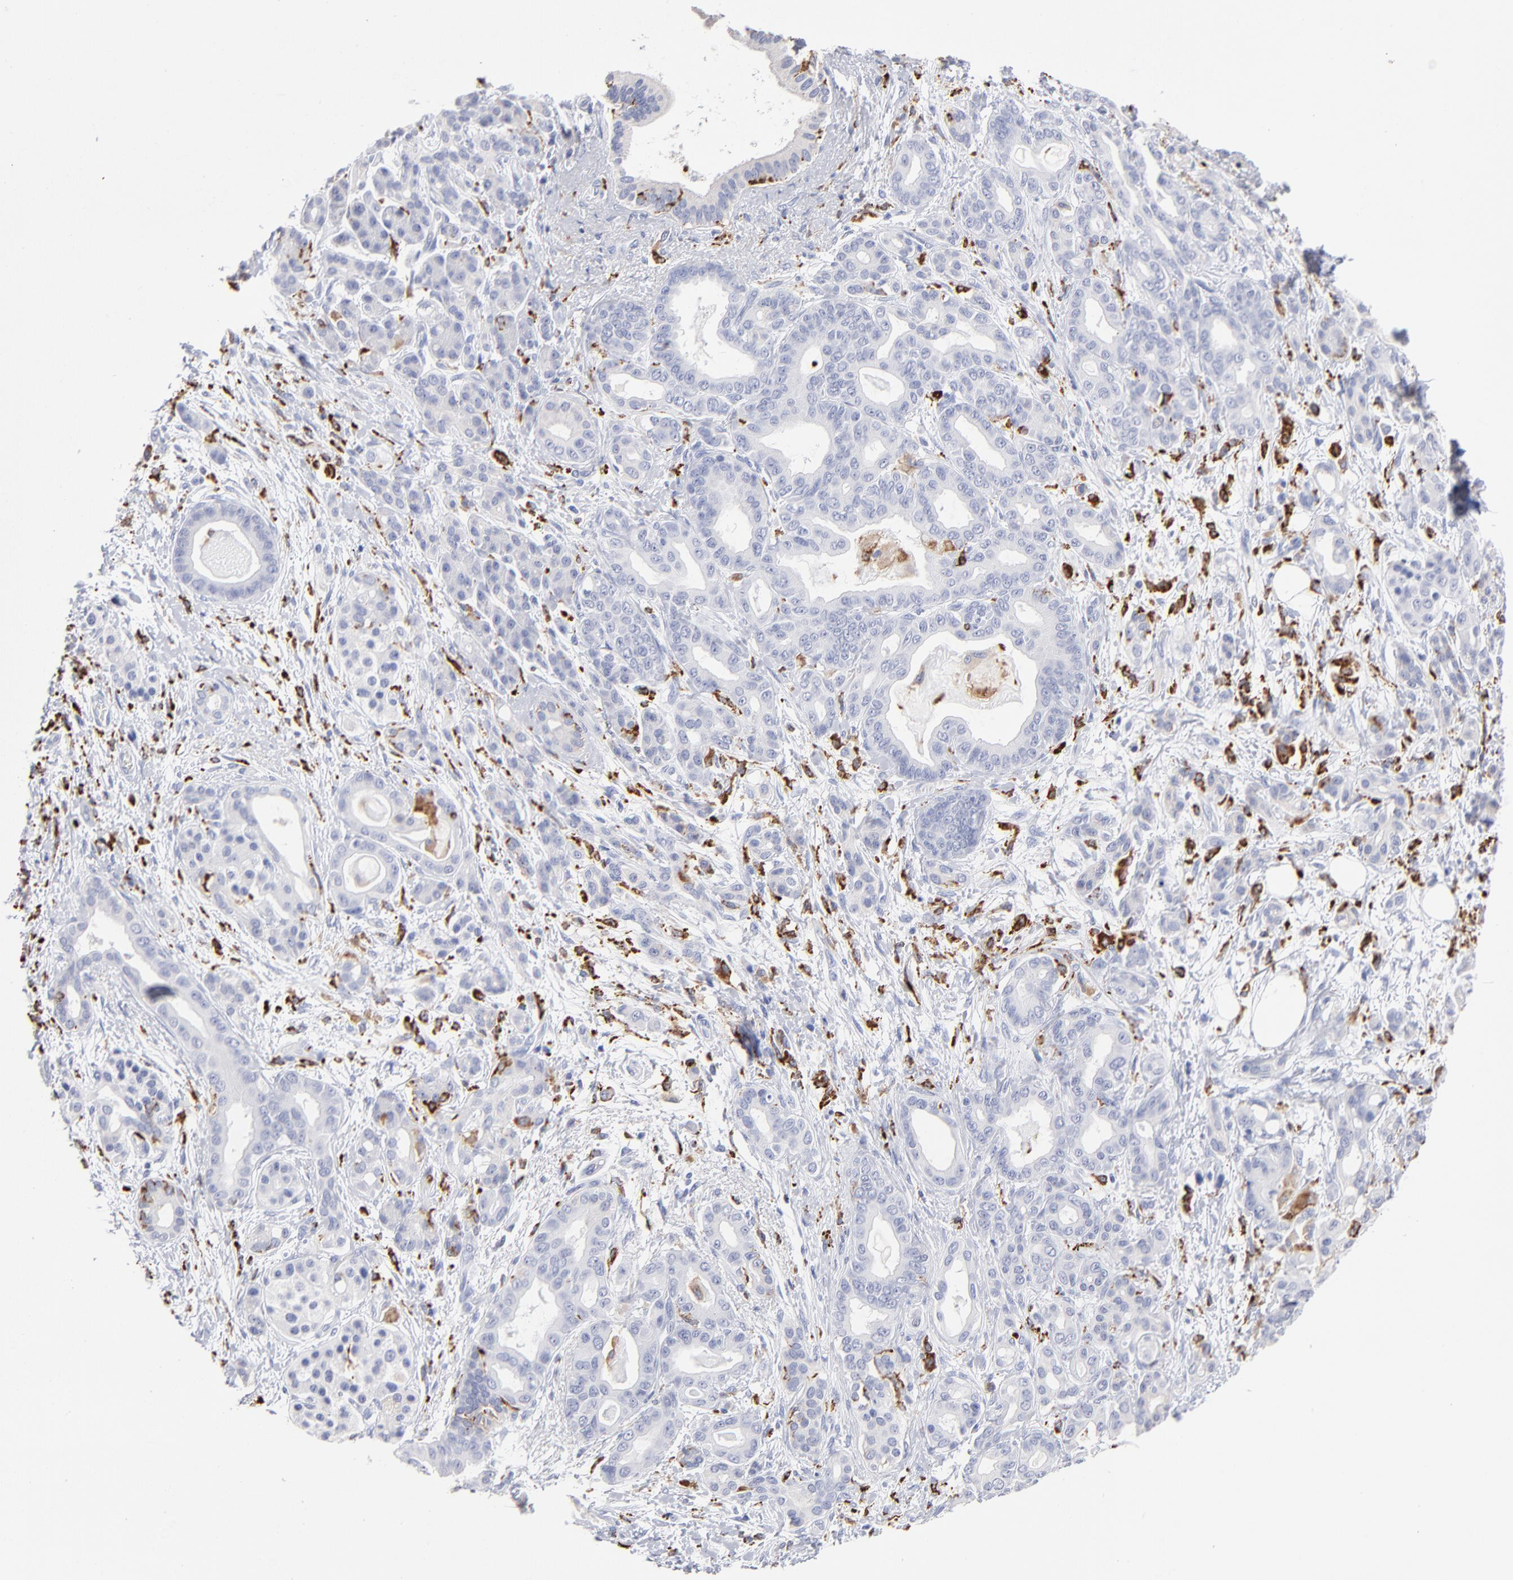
{"staining": {"intensity": "negative", "quantity": "none", "location": "none"}, "tissue": "pancreatic cancer", "cell_type": "Tumor cells", "image_type": "cancer", "snomed": [{"axis": "morphology", "description": "Adenocarcinoma, NOS"}, {"axis": "topography", "description": "Pancreas"}], "caption": "Immunohistochemistry of human adenocarcinoma (pancreatic) demonstrates no expression in tumor cells.", "gene": "CD180", "patient": {"sex": "male", "age": 63}}